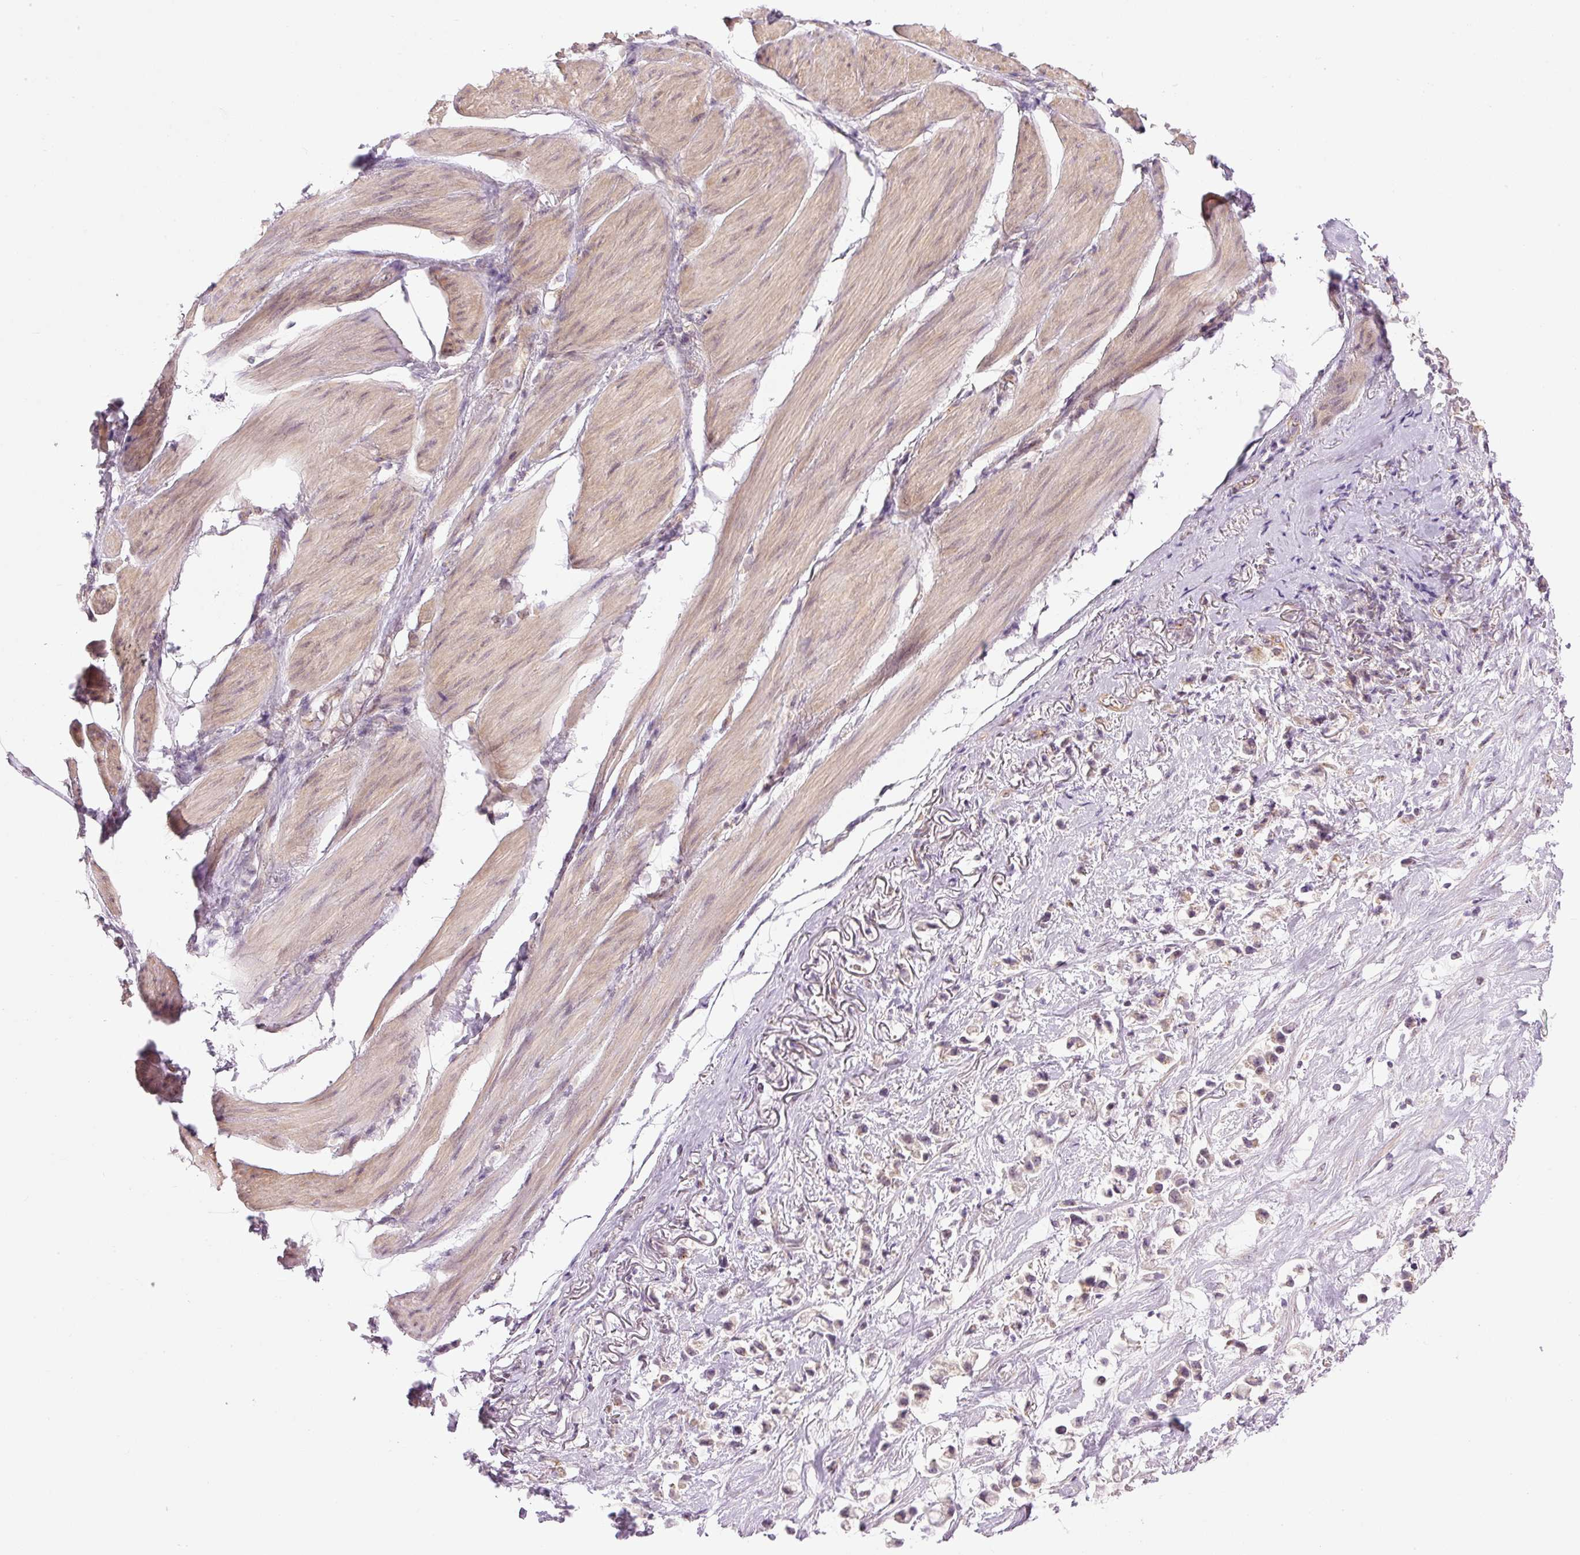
{"staining": {"intensity": "weak", "quantity": "25%-75%", "location": "cytoplasmic/membranous"}, "tissue": "stomach cancer", "cell_type": "Tumor cells", "image_type": "cancer", "snomed": [{"axis": "morphology", "description": "Adenocarcinoma, NOS"}, {"axis": "topography", "description": "Stomach"}], "caption": "This histopathology image displays stomach cancer stained with IHC to label a protein in brown. The cytoplasmic/membranous of tumor cells show weak positivity for the protein. Nuclei are counter-stained blue.", "gene": "MZT2B", "patient": {"sex": "female", "age": 81}}